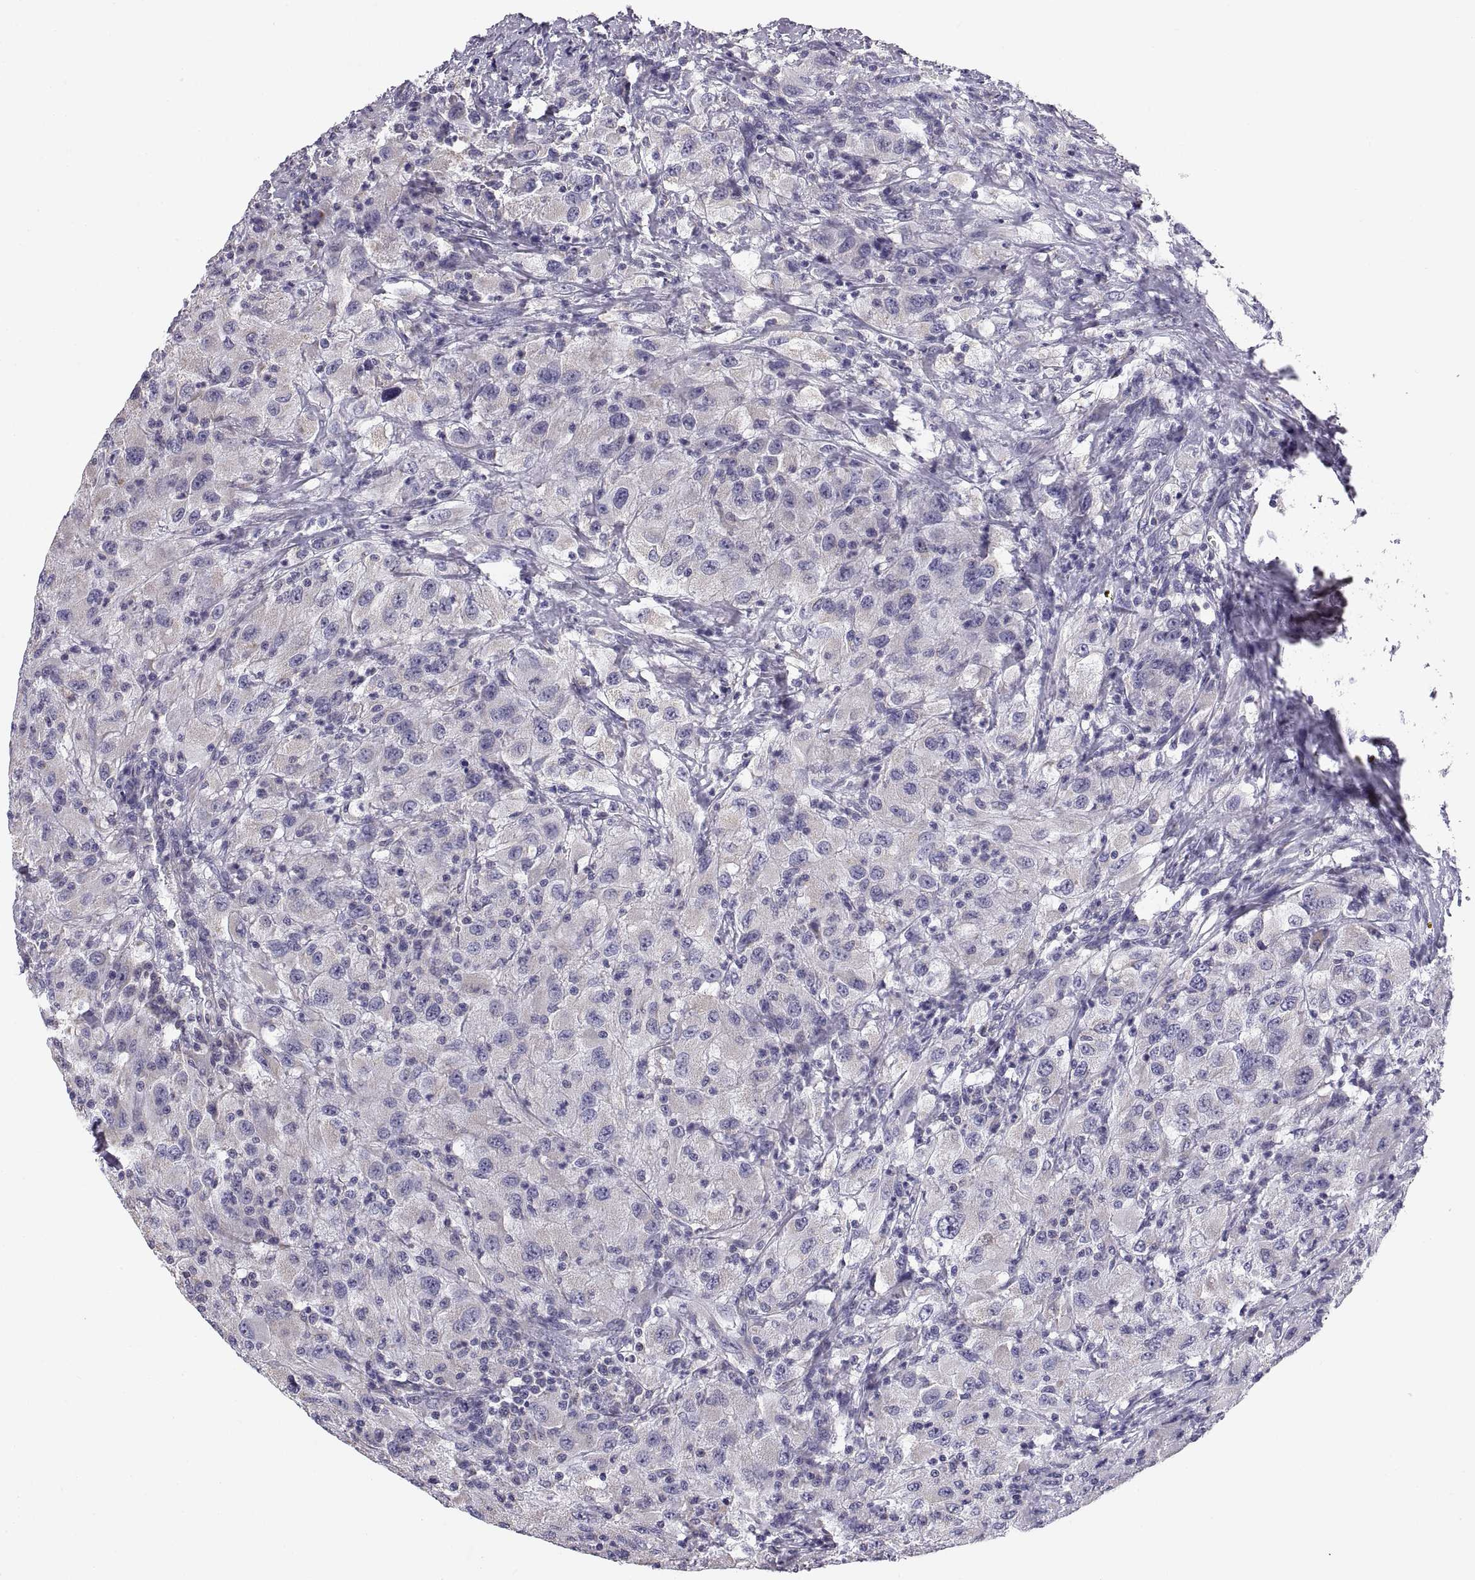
{"staining": {"intensity": "negative", "quantity": "none", "location": "none"}, "tissue": "renal cancer", "cell_type": "Tumor cells", "image_type": "cancer", "snomed": [{"axis": "morphology", "description": "Adenocarcinoma, NOS"}, {"axis": "topography", "description": "Kidney"}], "caption": "A histopathology image of renal cancer stained for a protein displays no brown staining in tumor cells.", "gene": "TNNC1", "patient": {"sex": "female", "age": 67}}